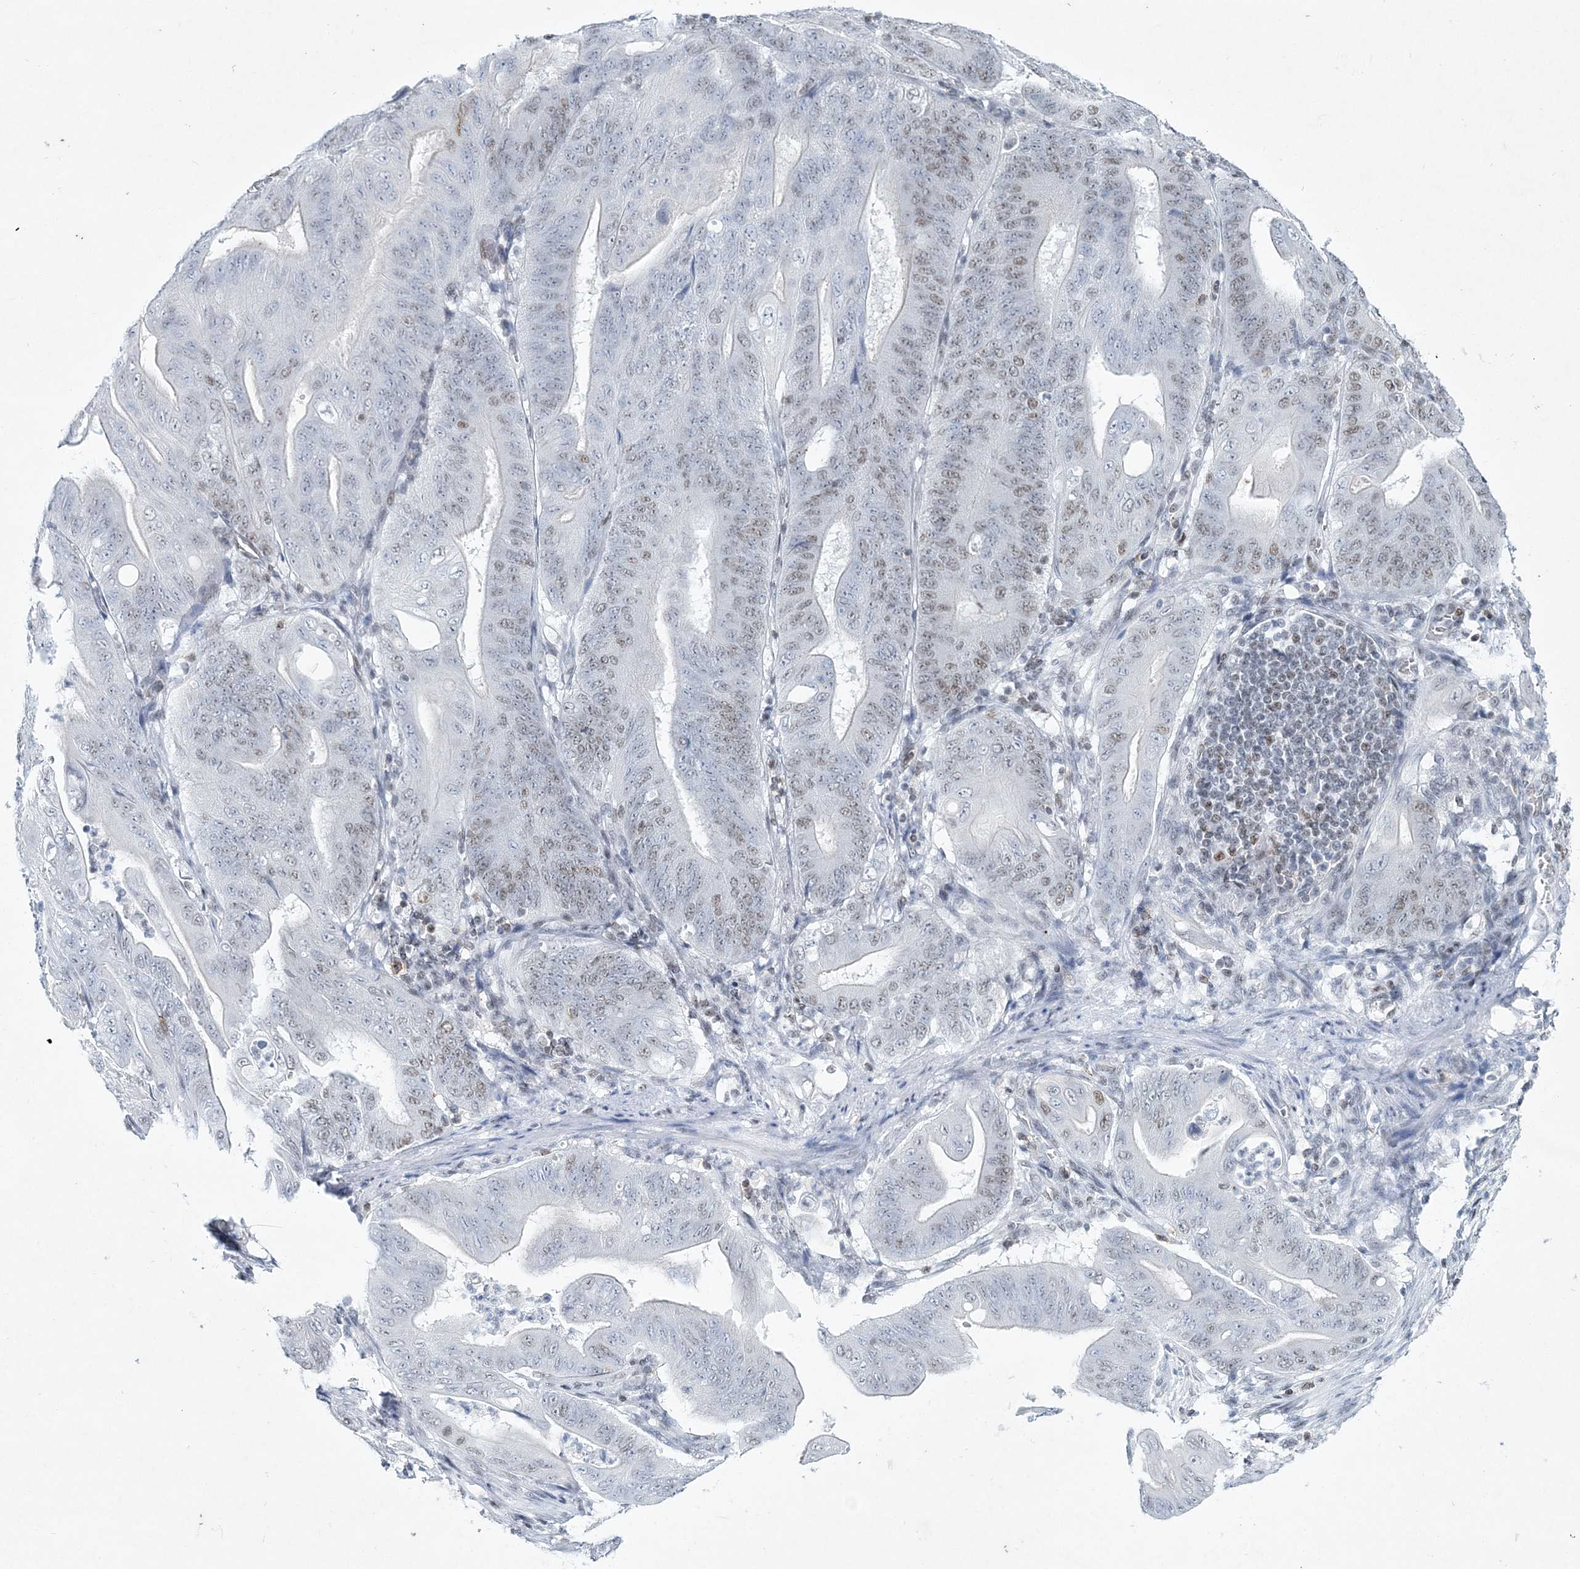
{"staining": {"intensity": "weak", "quantity": "25%-75%", "location": "nuclear"}, "tissue": "stomach cancer", "cell_type": "Tumor cells", "image_type": "cancer", "snomed": [{"axis": "morphology", "description": "Adenocarcinoma, NOS"}, {"axis": "topography", "description": "Stomach"}], "caption": "Immunohistochemistry (IHC) photomicrograph of adenocarcinoma (stomach) stained for a protein (brown), which exhibits low levels of weak nuclear expression in about 25%-75% of tumor cells.", "gene": "LRRFIP2", "patient": {"sex": "female", "age": 73}}